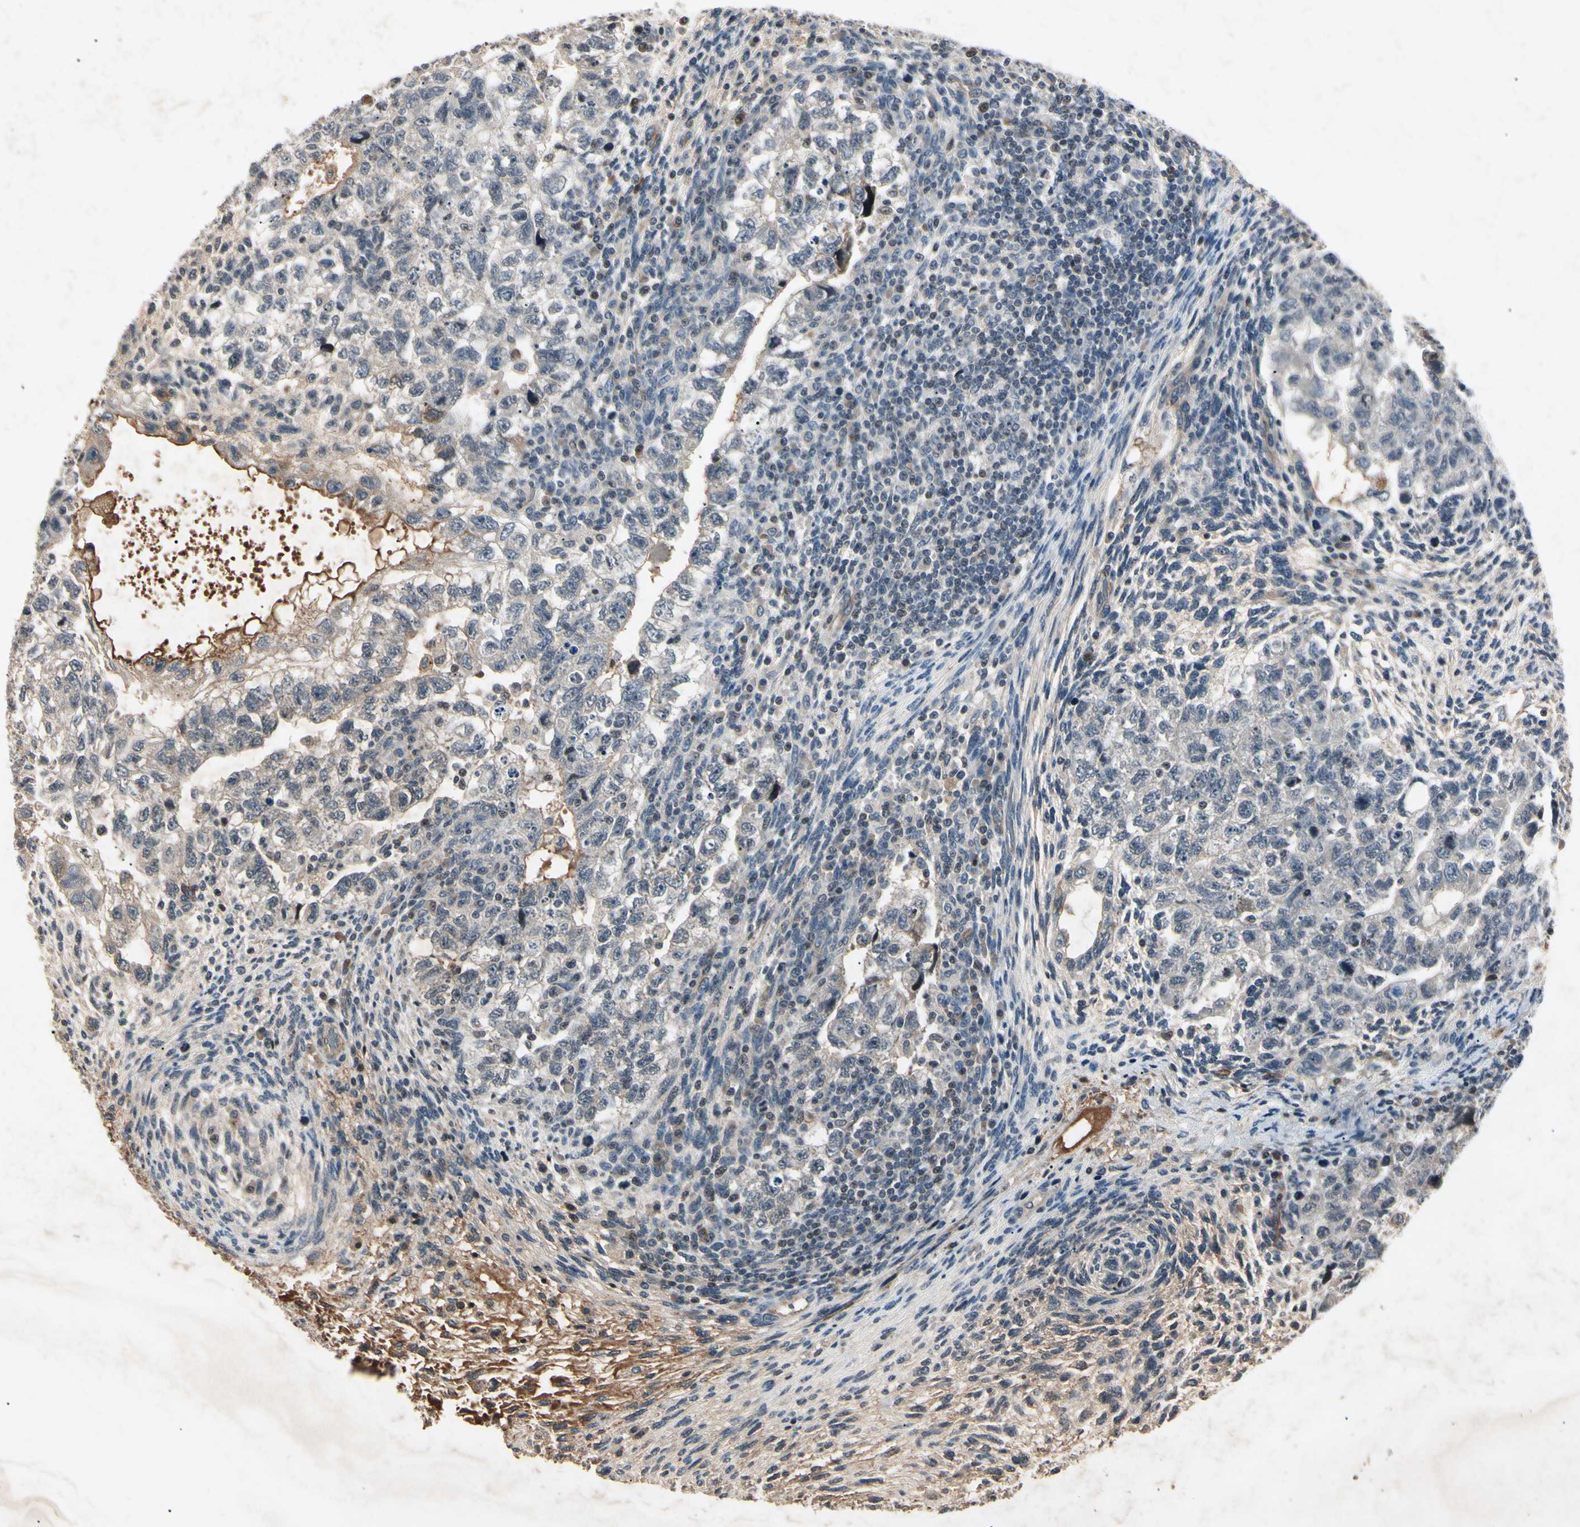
{"staining": {"intensity": "negative", "quantity": "none", "location": "none"}, "tissue": "testis cancer", "cell_type": "Tumor cells", "image_type": "cancer", "snomed": [{"axis": "morphology", "description": "Normal tissue, NOS"}, {"axis": "morphology", "description": "Carcinoma, Embryonal, NOS"}, {"axis": "topography", "description": "Testis"}], "caption": "Immunohistochemistry image of testis cancer (embryonal carcinoma) stained for a protein (brown), which exhibits no positivity in tumor cells.", "gene": "AEBP1", "patient": {"sex": "male", "age": 36}}